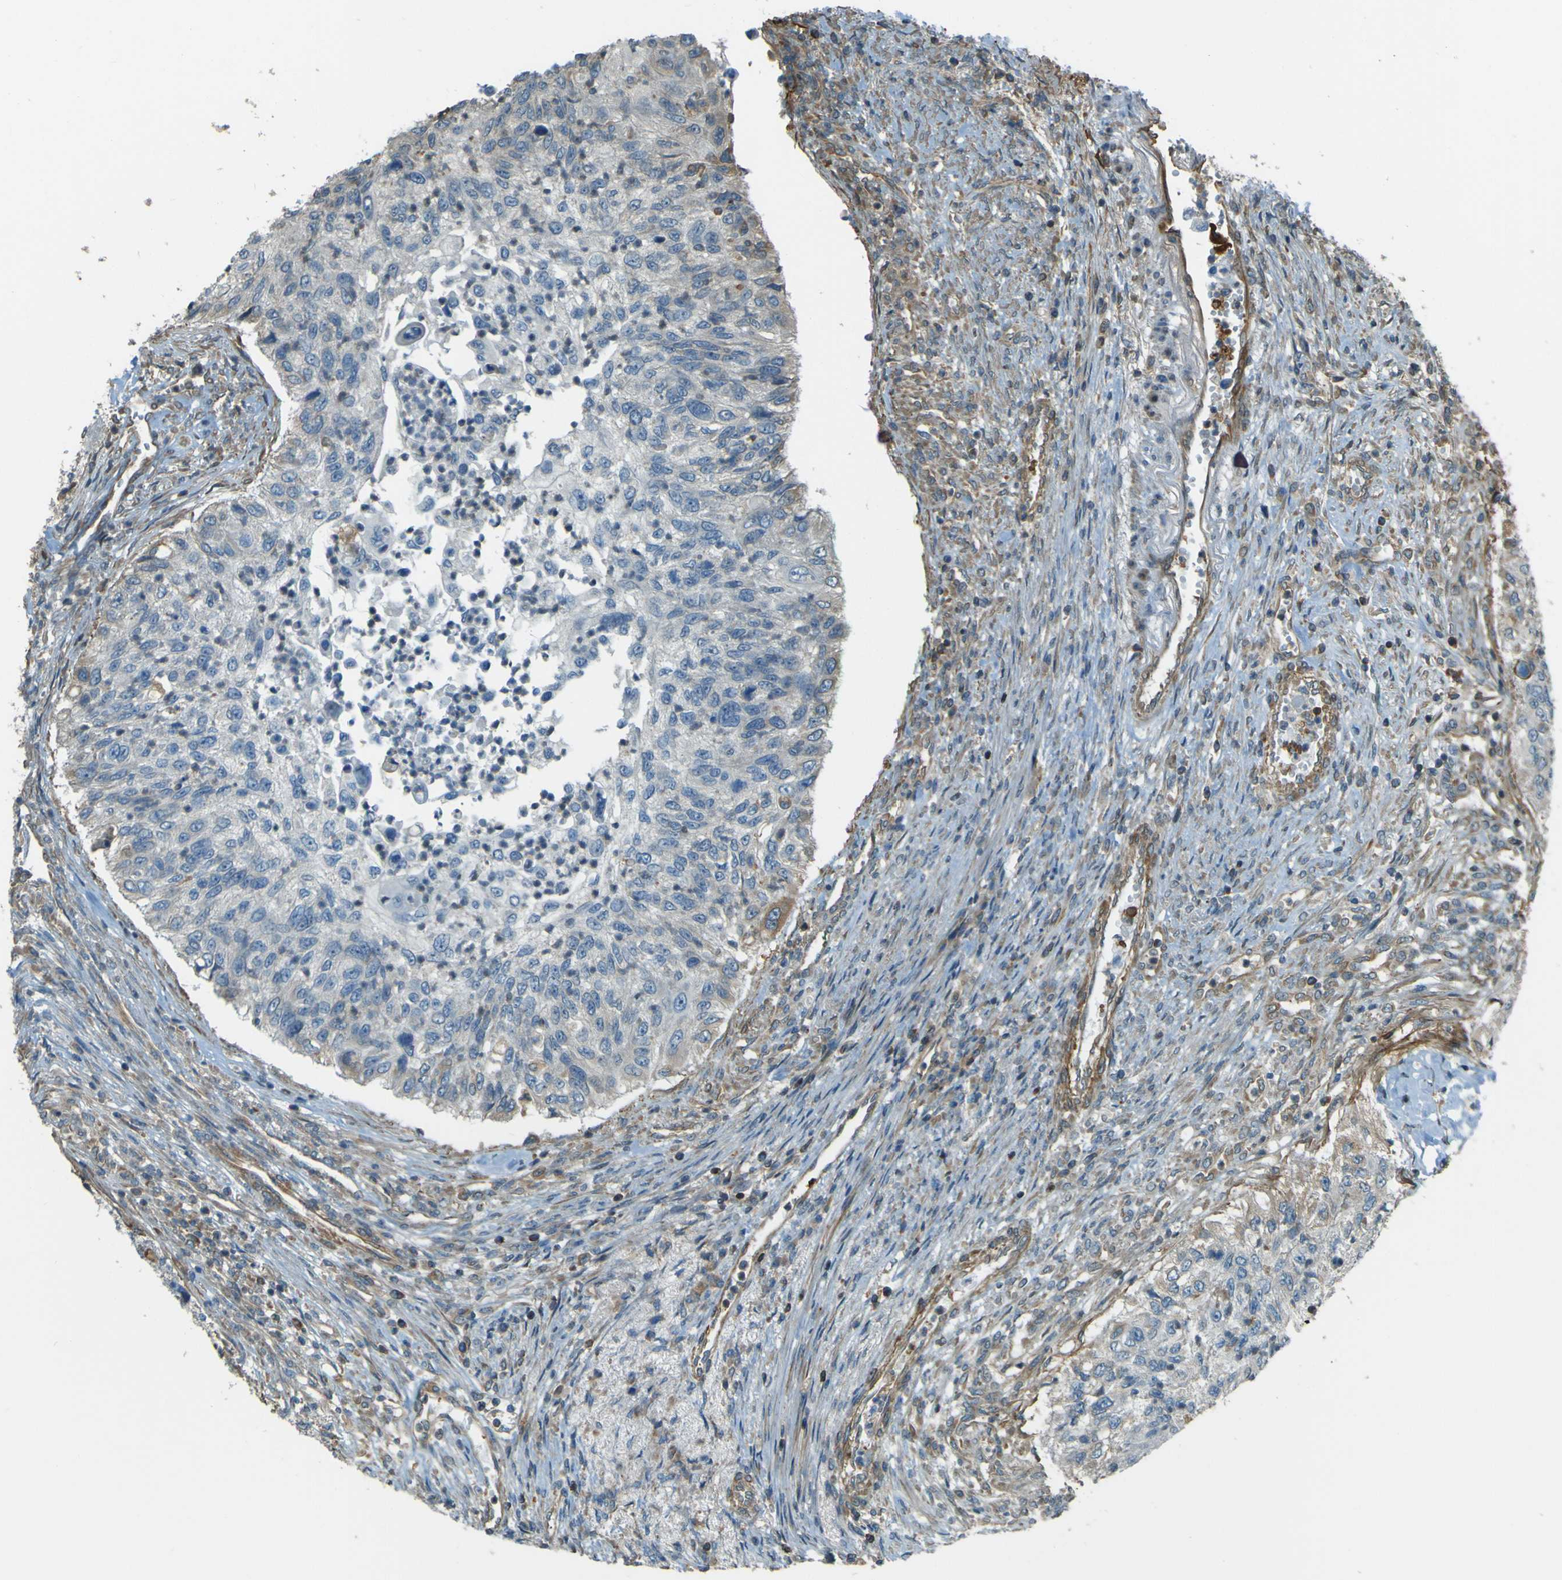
{"staining": {"intensity": "negative", "quantity": "none", "location": "none"}, "tissue": "urothelial cancer", "cell_type": "Tumor cells", "image_type": "cancer", "snomed": [{"axis": "morphology", "description": "Urothelial carcinoma, High grade"}, {"axis": "topography", "description": "Urinary bladder"}], "caption": "Immunohistochemical staining of human urothelial cancer displays no significant positivity in tumor cells.", "gene": "LPCAT1", "patient": {"sex": "female", "age": 60}}